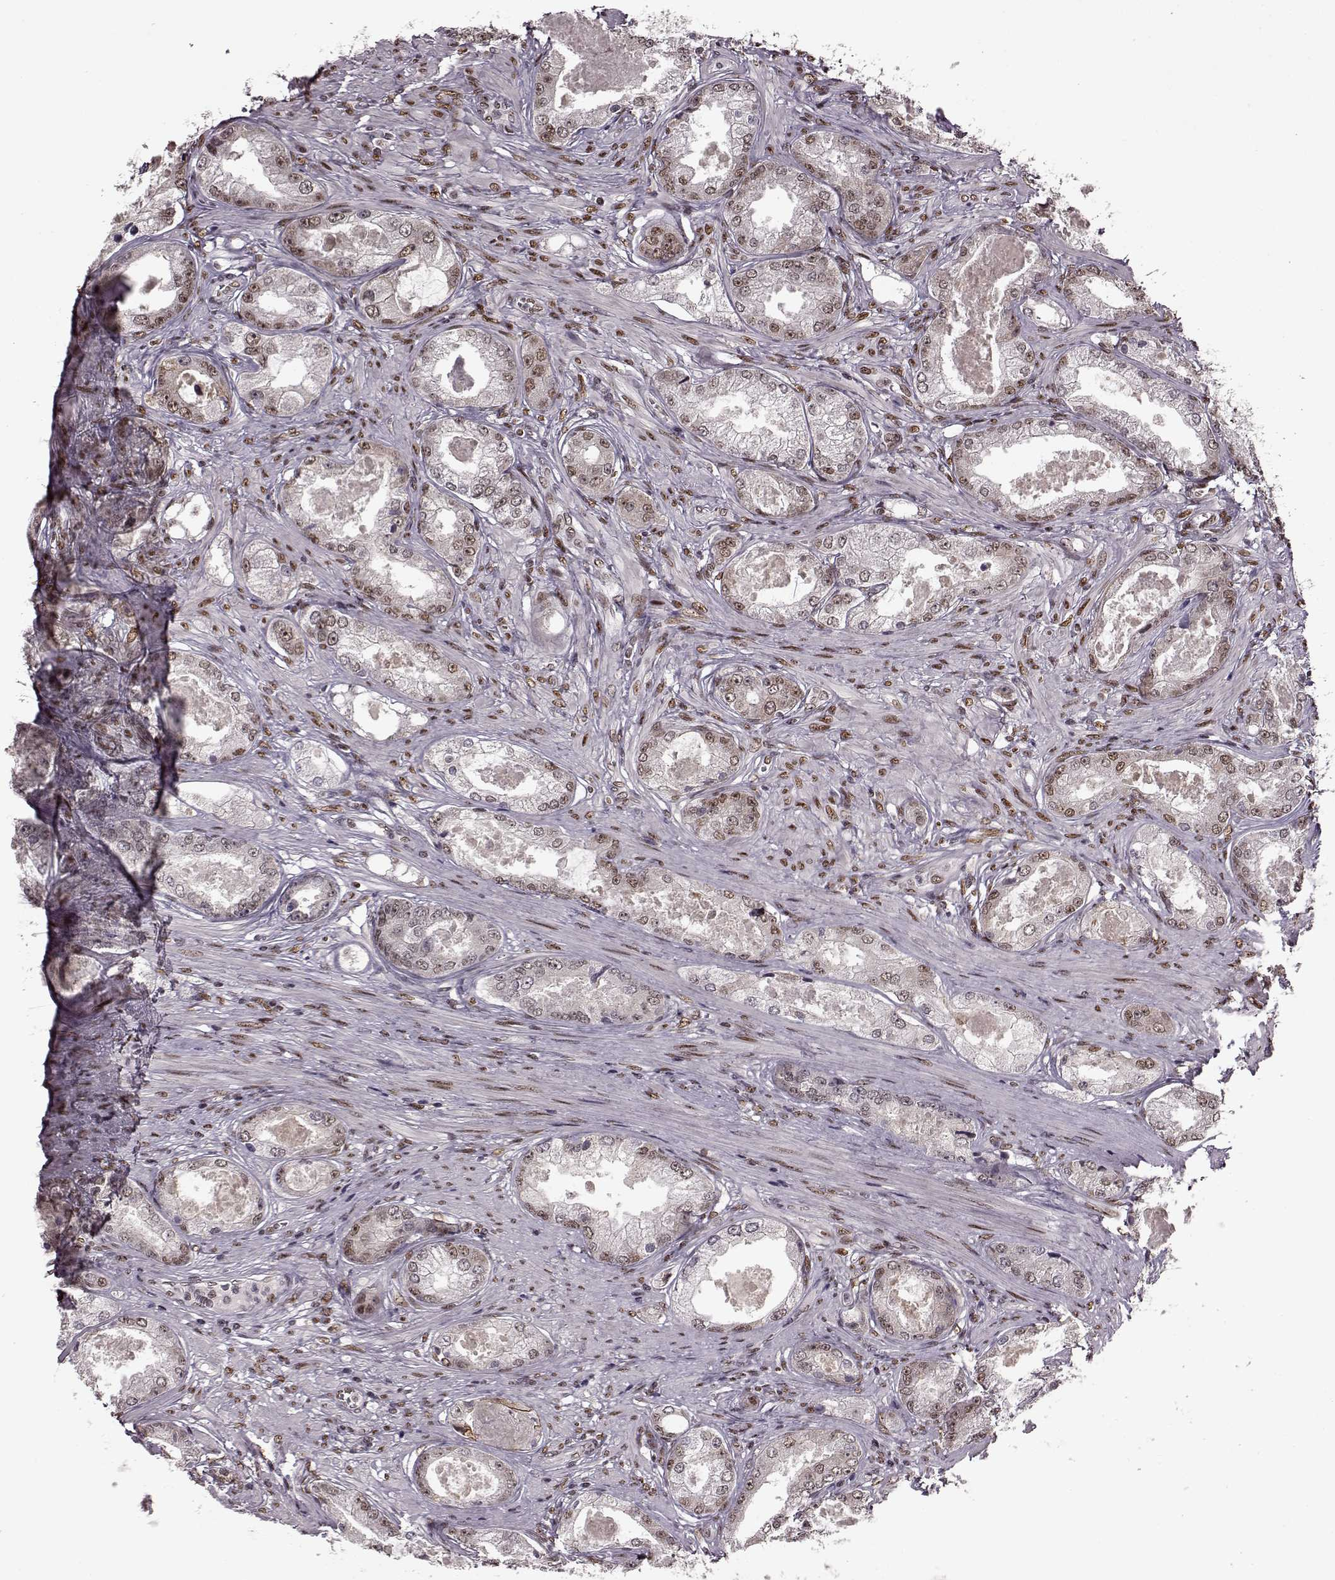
{"staining": {"intensity": "moderate", "quantity": "25%-75%", "location": "nuclear"}, "tissue": "prostate cancer", "cell_type": "Tumor cells", "image_type": "cancer", "snomed": [{"axis": "morphology", "description": "Adenocarcinoma, Low grade"}, {"axis": "topography", "description": "Prostate"}], "caption": "Protein staining demonstrates moderate nuclear staining in approximately 25%-75% of tumor cells in prostate cancer (adenocarcinoma (low-grade)). (DAB (3,3'-diaminobenzidine) IHC with brightfield microscopy, high magnification).", "gene": "FTO", "patient": {"sex": "male", "age": 68}}